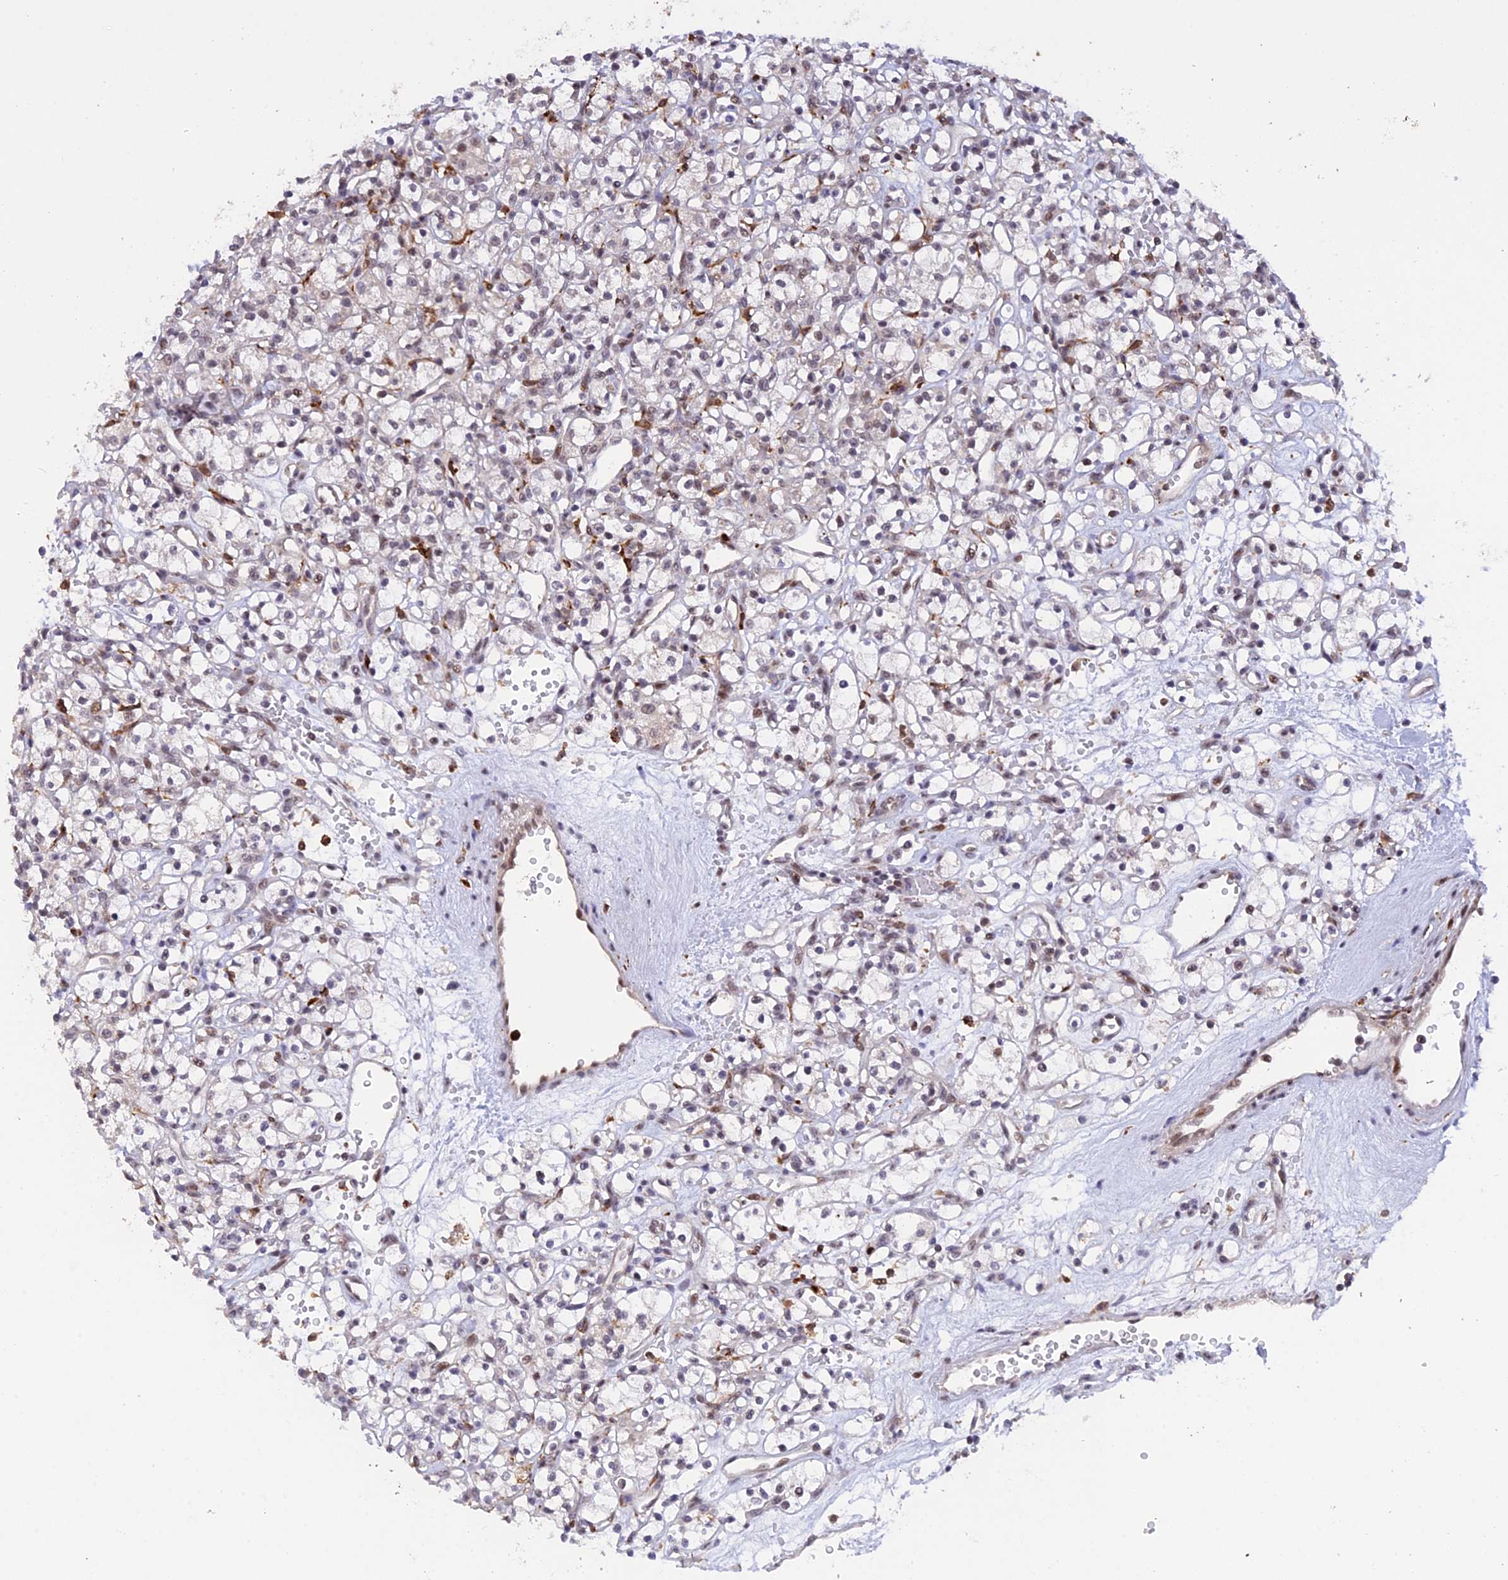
{"staining": {"intensity": "weak", "quantity": "<25%", "location": "nuclear"}, "tissue": "renal cancer", "cell_type": "Tumor cells", "image_type": "cancer", "snomed": [{"axis": "morphology", "description": "Adenocarcinoma, NOS"}, {"axis": "topography", "description": "Kidney"}], "caption": "This histopathology image is of adenocarcinoma (renal) stained with IHC to label a protein in brown with the nuclei are counter-stained blue. There is no positivity in tumor cells.", "gene": "POLR2C", "patient": {"sex": "female", "age": 59}}